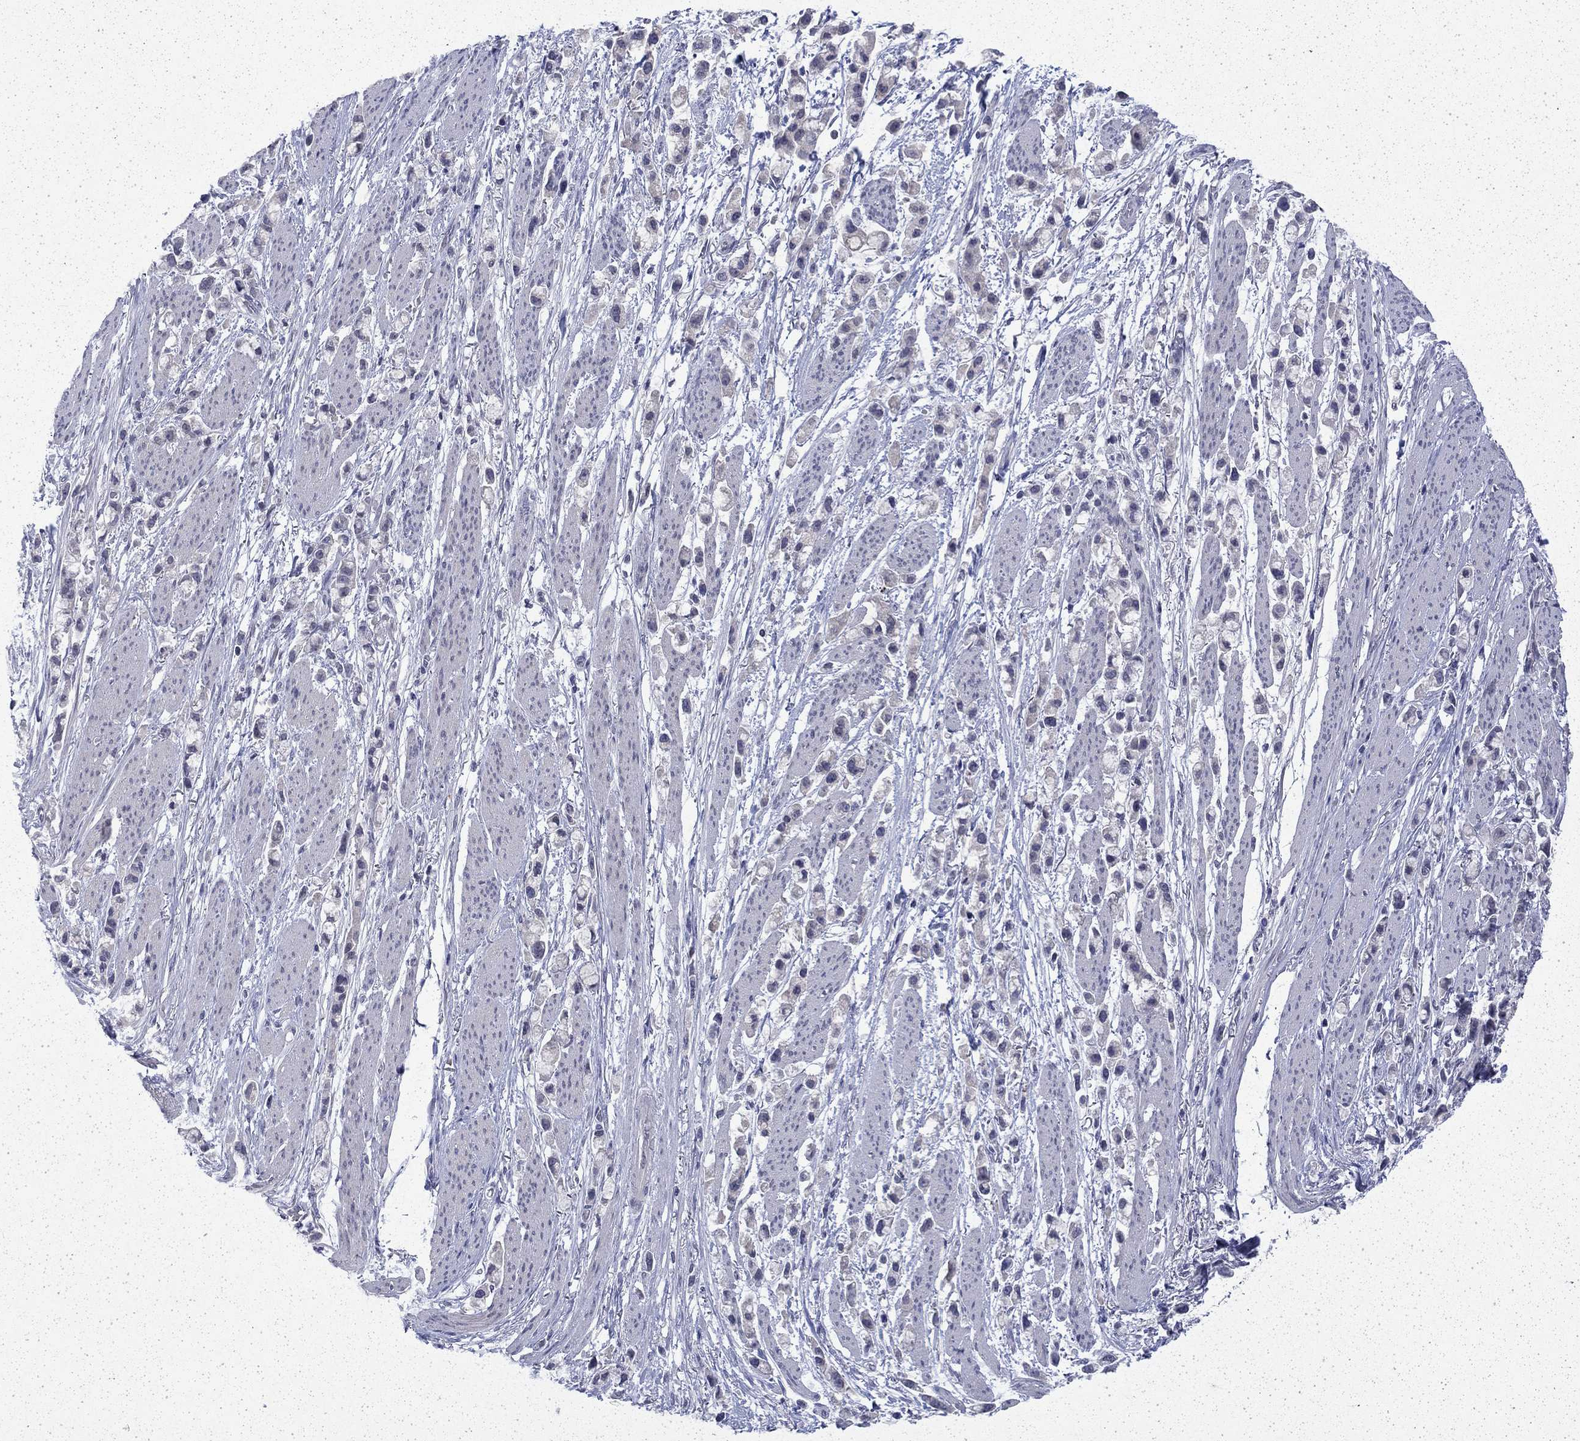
{"staining": {"intensity": "negative", "quantity": "none", "location": "none"}, "tissue": "stomach cancer", "cell_type": "Tumor cells", "image_type": "cancer", "snomed": [{"axis": "morphology", "description": "Adenocarcinoma, NOS"}, {"axis": "topography", "description": "Stomach"}], "caption": "Human stomach cancer stained for a protein using immunohistochemistry displays no positivity in tumor cells.", "gene": "CHAT", "patient": {"sex": "female", "age": 81}}